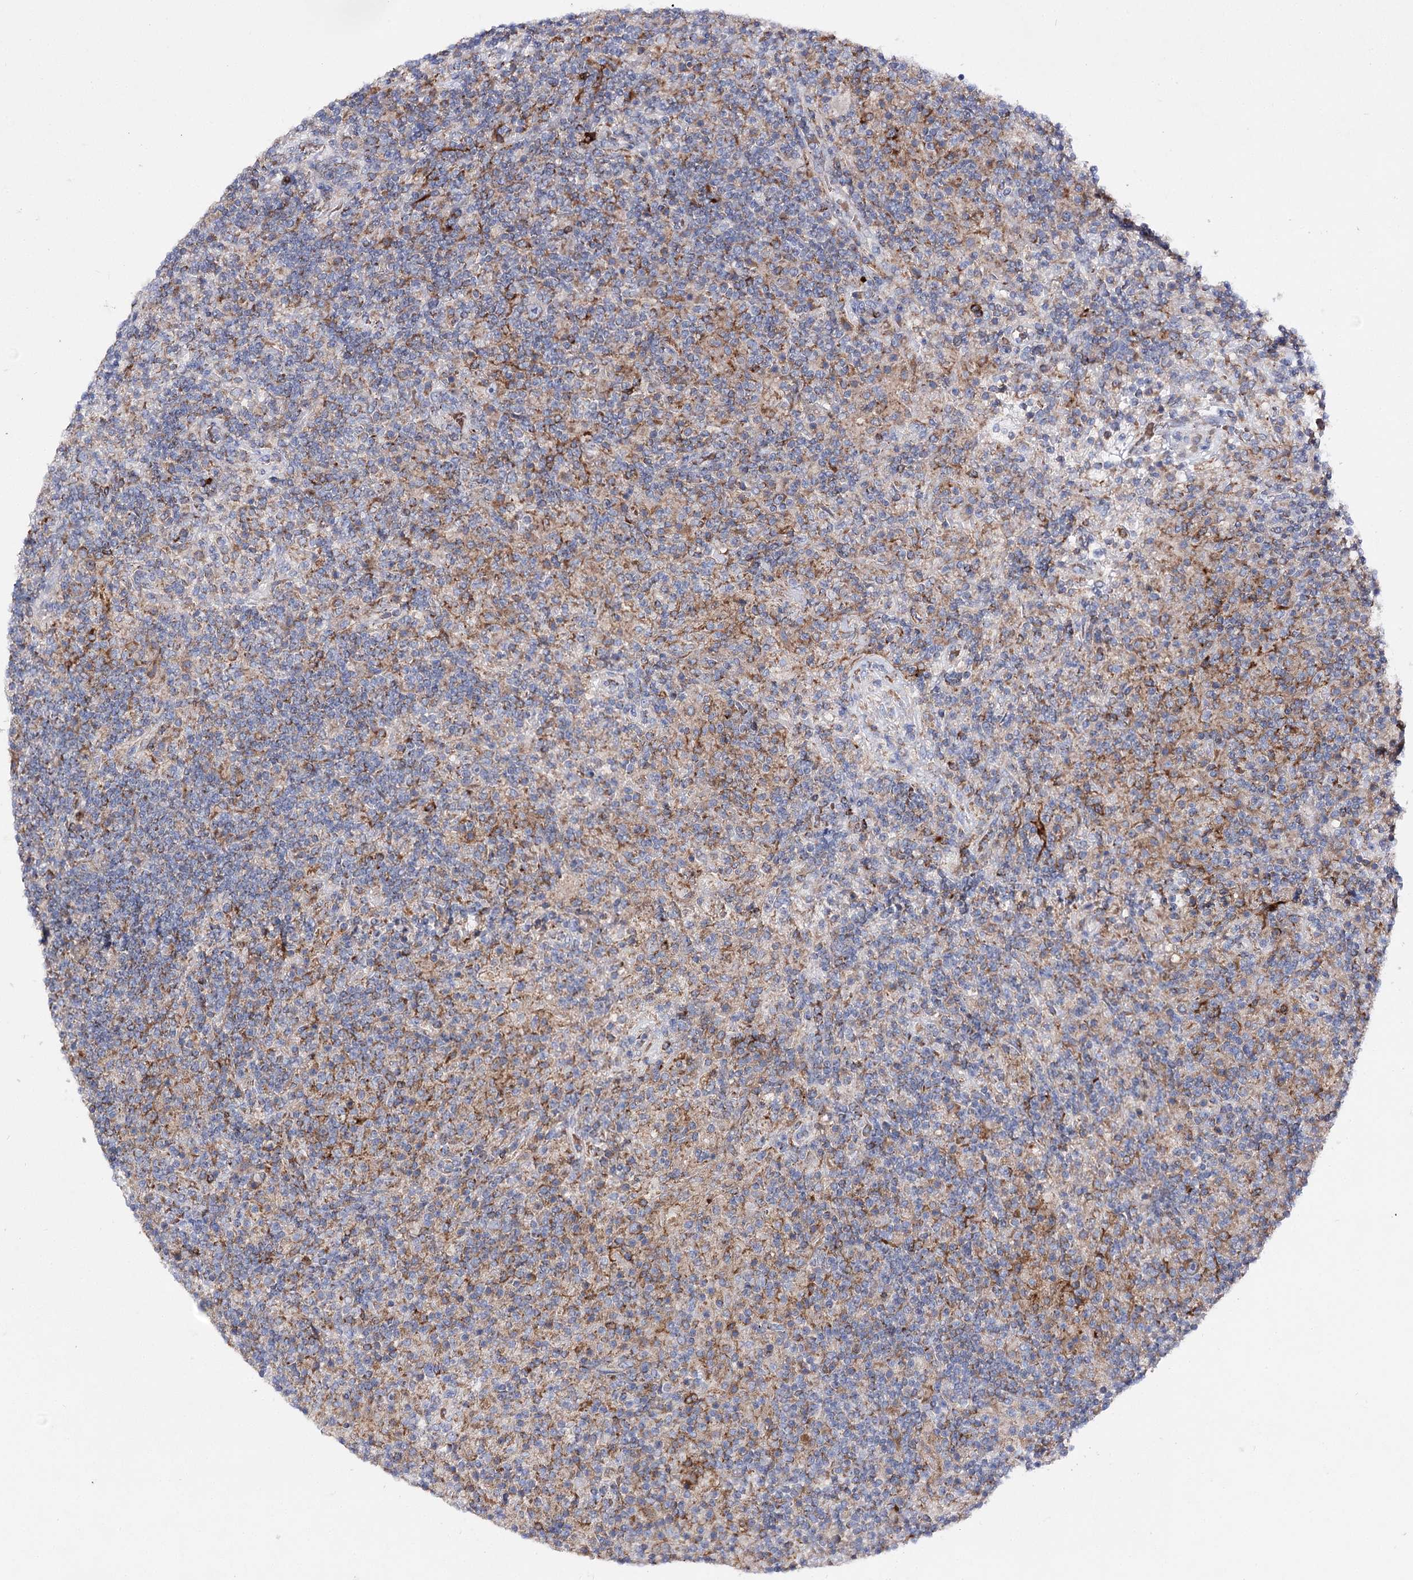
{"staining": {"intensity": "weak", "quantity": ">75%", "location": "cytoplasmic/membranous"}, "tissue": "lymphoma", "cell_type": "Tumor cells", "image_type": "cancer", "snomed": [{"axis": "morphology", "description": "Hodgkin's disease, NOS"}, {"axis": "topography", "description": "Lymph node"}], "caption": "Immunohistochemical staining of human lymphoma reveals low levels of weak cytoplasmic/membranous staining in about >75% of tumor cells. Using DAB (3,3'-diaminobenzidine) (brown) and hematoxylin (blue) stains, captured at high magnification using brightfield microscopy.", "gene": "COX15", "patient": {"sex": "male", "age": 70}}